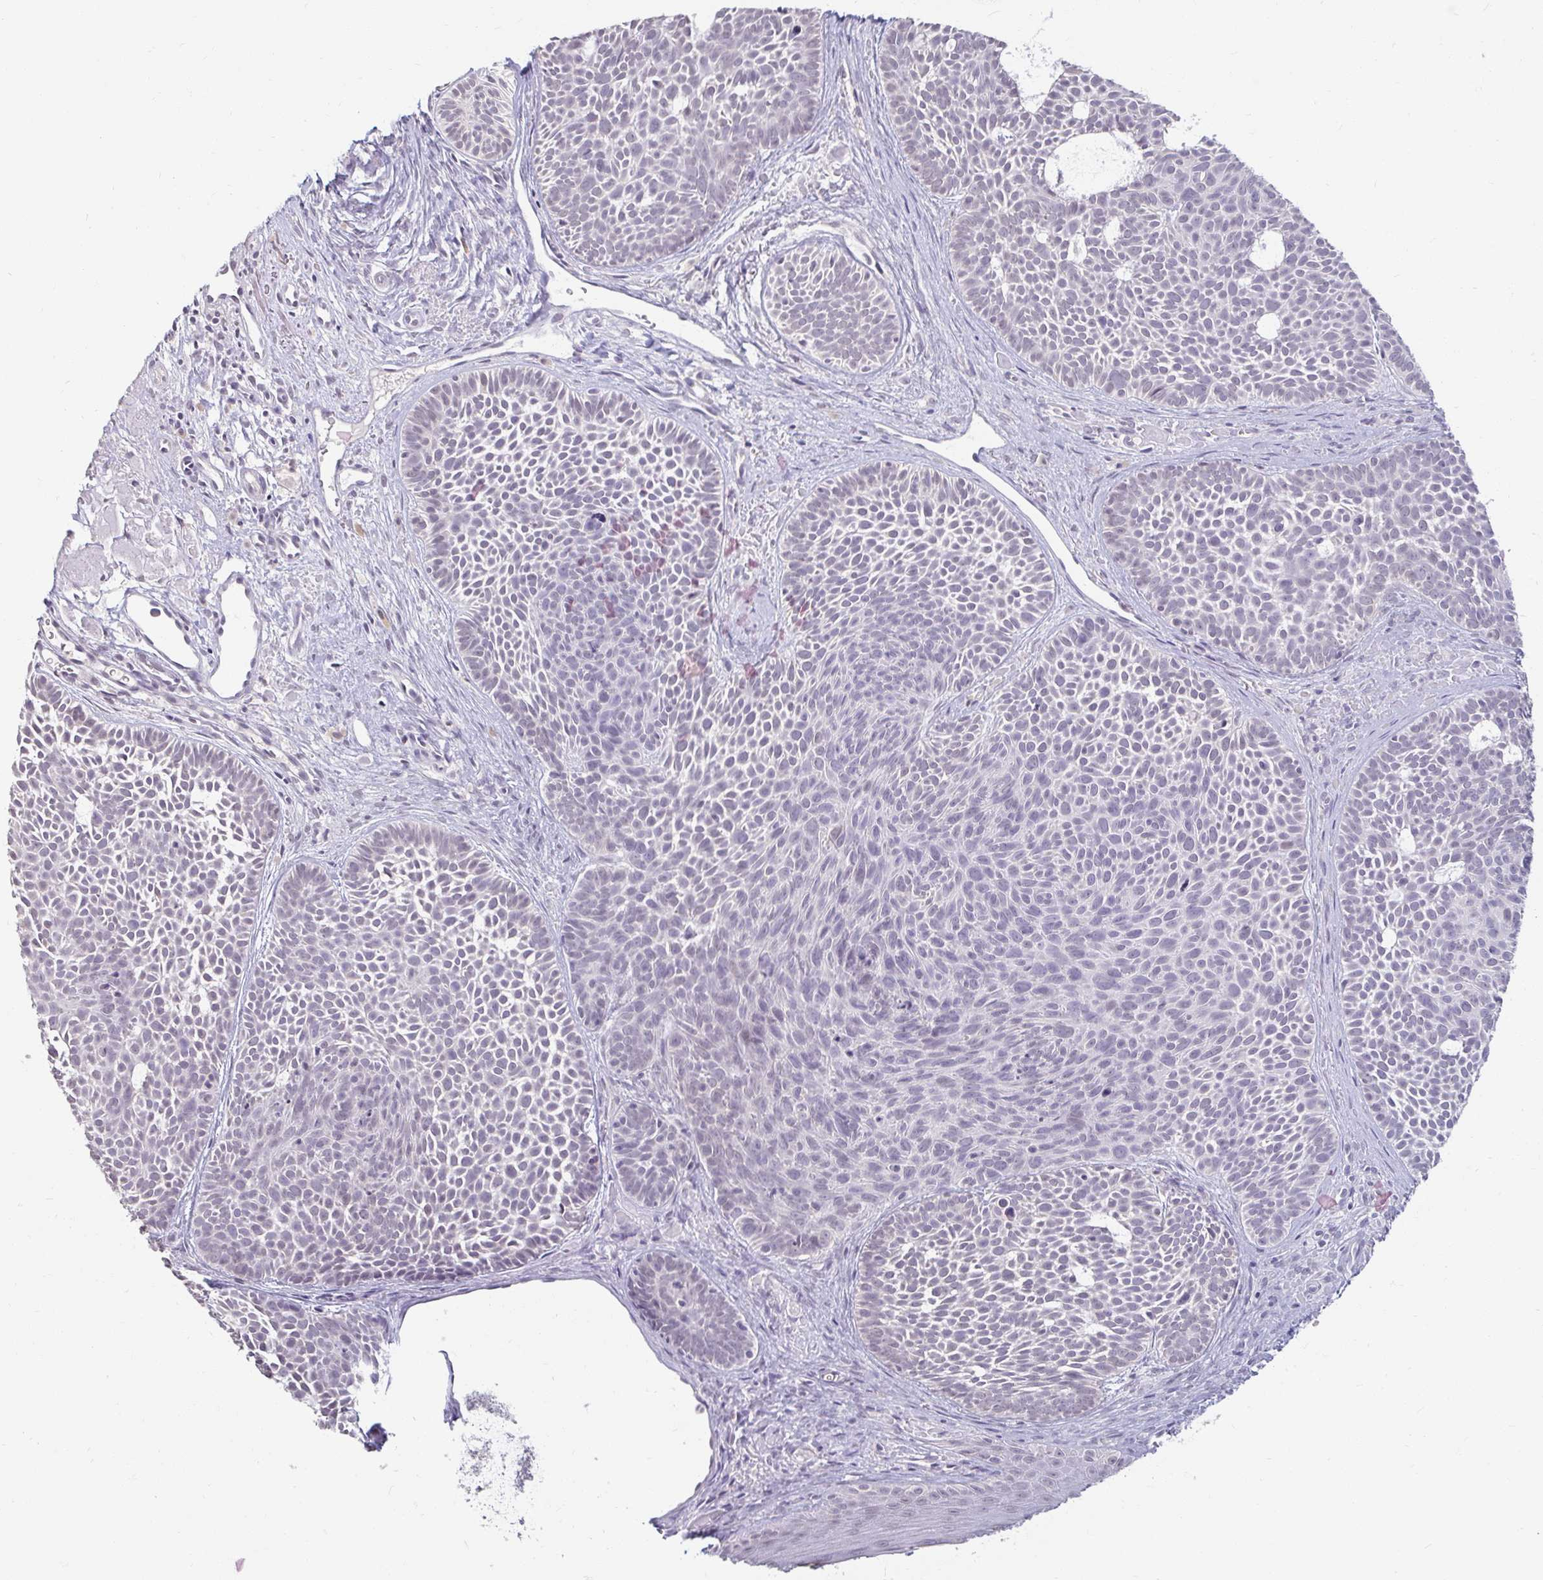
{"staining": {"intensity": "negative", "quantity": "none", "location": "none"}, "tissue": "skin cancer", "cell_type": "Tumor cells", "image_type": "cancer", "snomed": [{"axis": "morphology", "description": "Basal cell carcinoma"}, {"axis": "topography", "description": "Skin"}], "caption": "Protein analysis of skin basal cell carcinoma demonstrates no significant expression in tumor cells.", "gene": "DDN", "patient": {"sex": "male", "age": 81}}